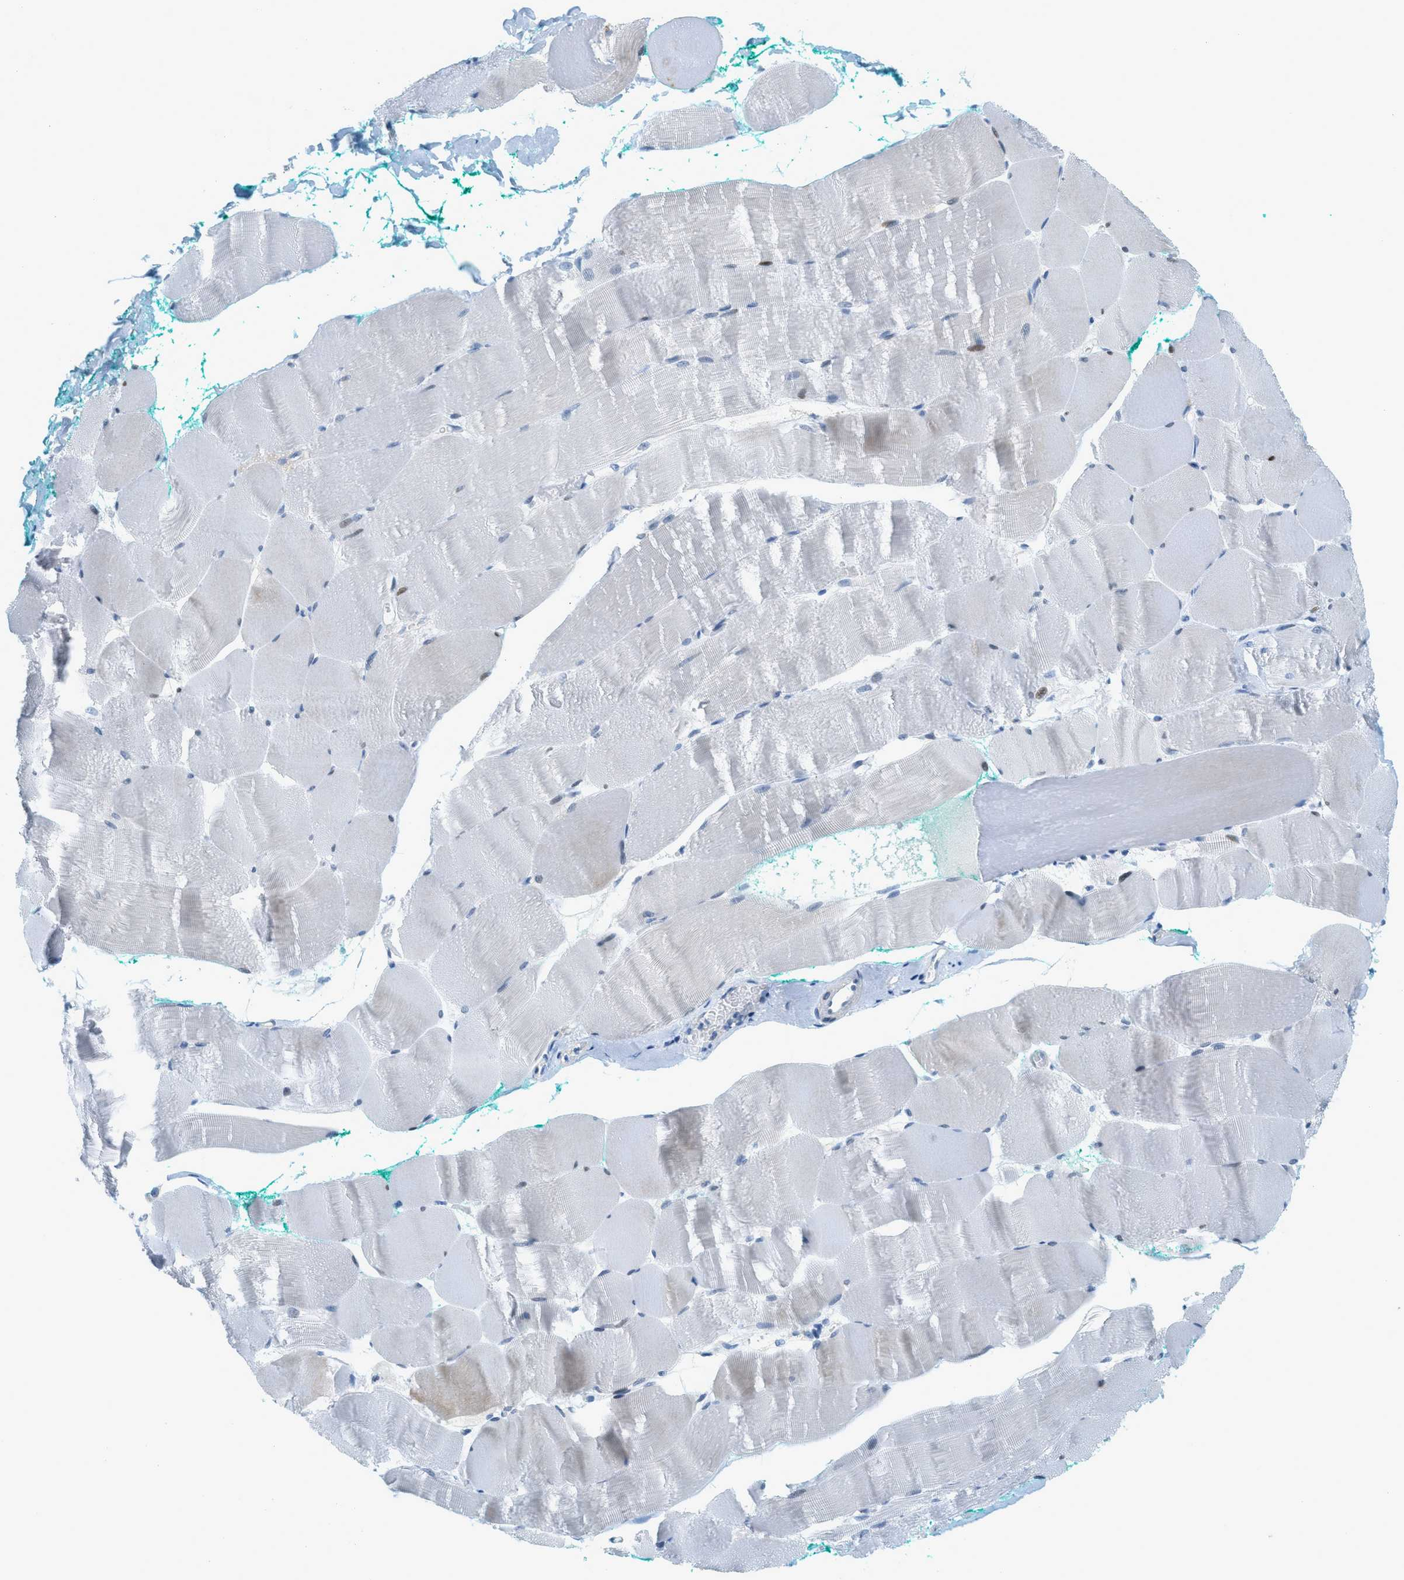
{"staining": {"intensity": "weak", "quantity": "<25%", "location": "cytoplasmic/membranous,nuclear"}, "tissue": "skeletal muscle", "cell_type": "Myocytes", "image_type": "normal", "snomed": [{"axis": "morphology", "description": "Normal tissue, NOS"}, {"axis": "morphology", "description": "Squamous cell carcinoma, NOS"}, {"axis": "topography", "description": "Skeletal muscle"}], "caption": "Immunohistochemistry histopathology image of benign skeletal muscle stained for a protein (brown), which demonstrates no staining in myocytes.", "gene": "CYP4X1", "patient": {"sex": "male", "age": 51}}